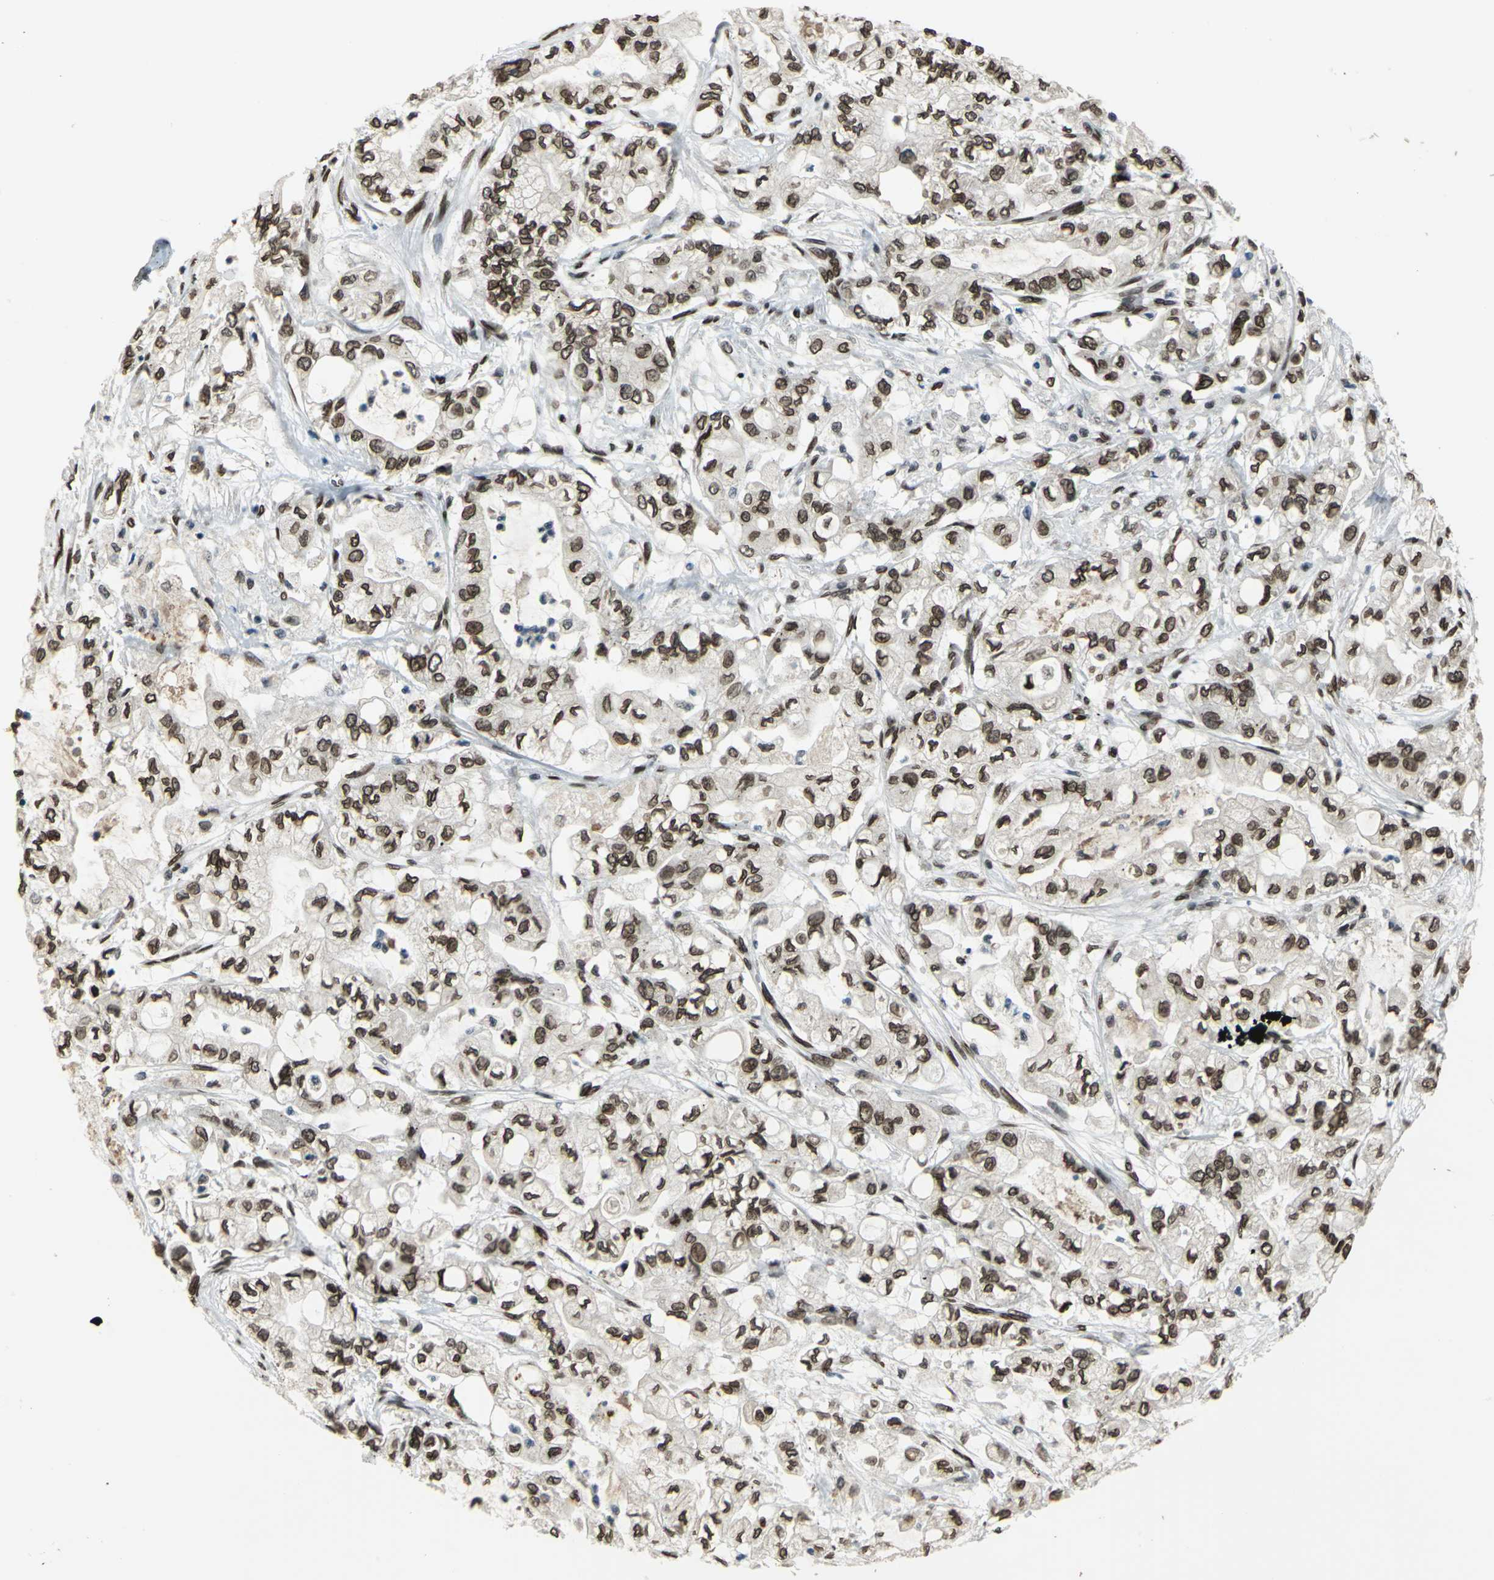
{"staining": {"intensity": "strong", "quantity": ">75%", "location": "cytoplasmic/membranous,nuclear"}, "tissue": "pancreatic cancer", "cell_type": "Tumor cells", "image_type": "cancer", "snomed": [{"axis": "morphology", "description": "Adenocarcinoma, NOS"}, {"axis": "topography", "description": "Pancreas"}], "caption": "High-power microscopy captured an immunohistochemistry (IHC) micrograph of pancreatic cancer, revealing strong cytoplasmic/membranous and nuclear staining in about >75% of tumor cells.", "gene": "ISY1", "patient": {"sex": "male", "age": 79}}